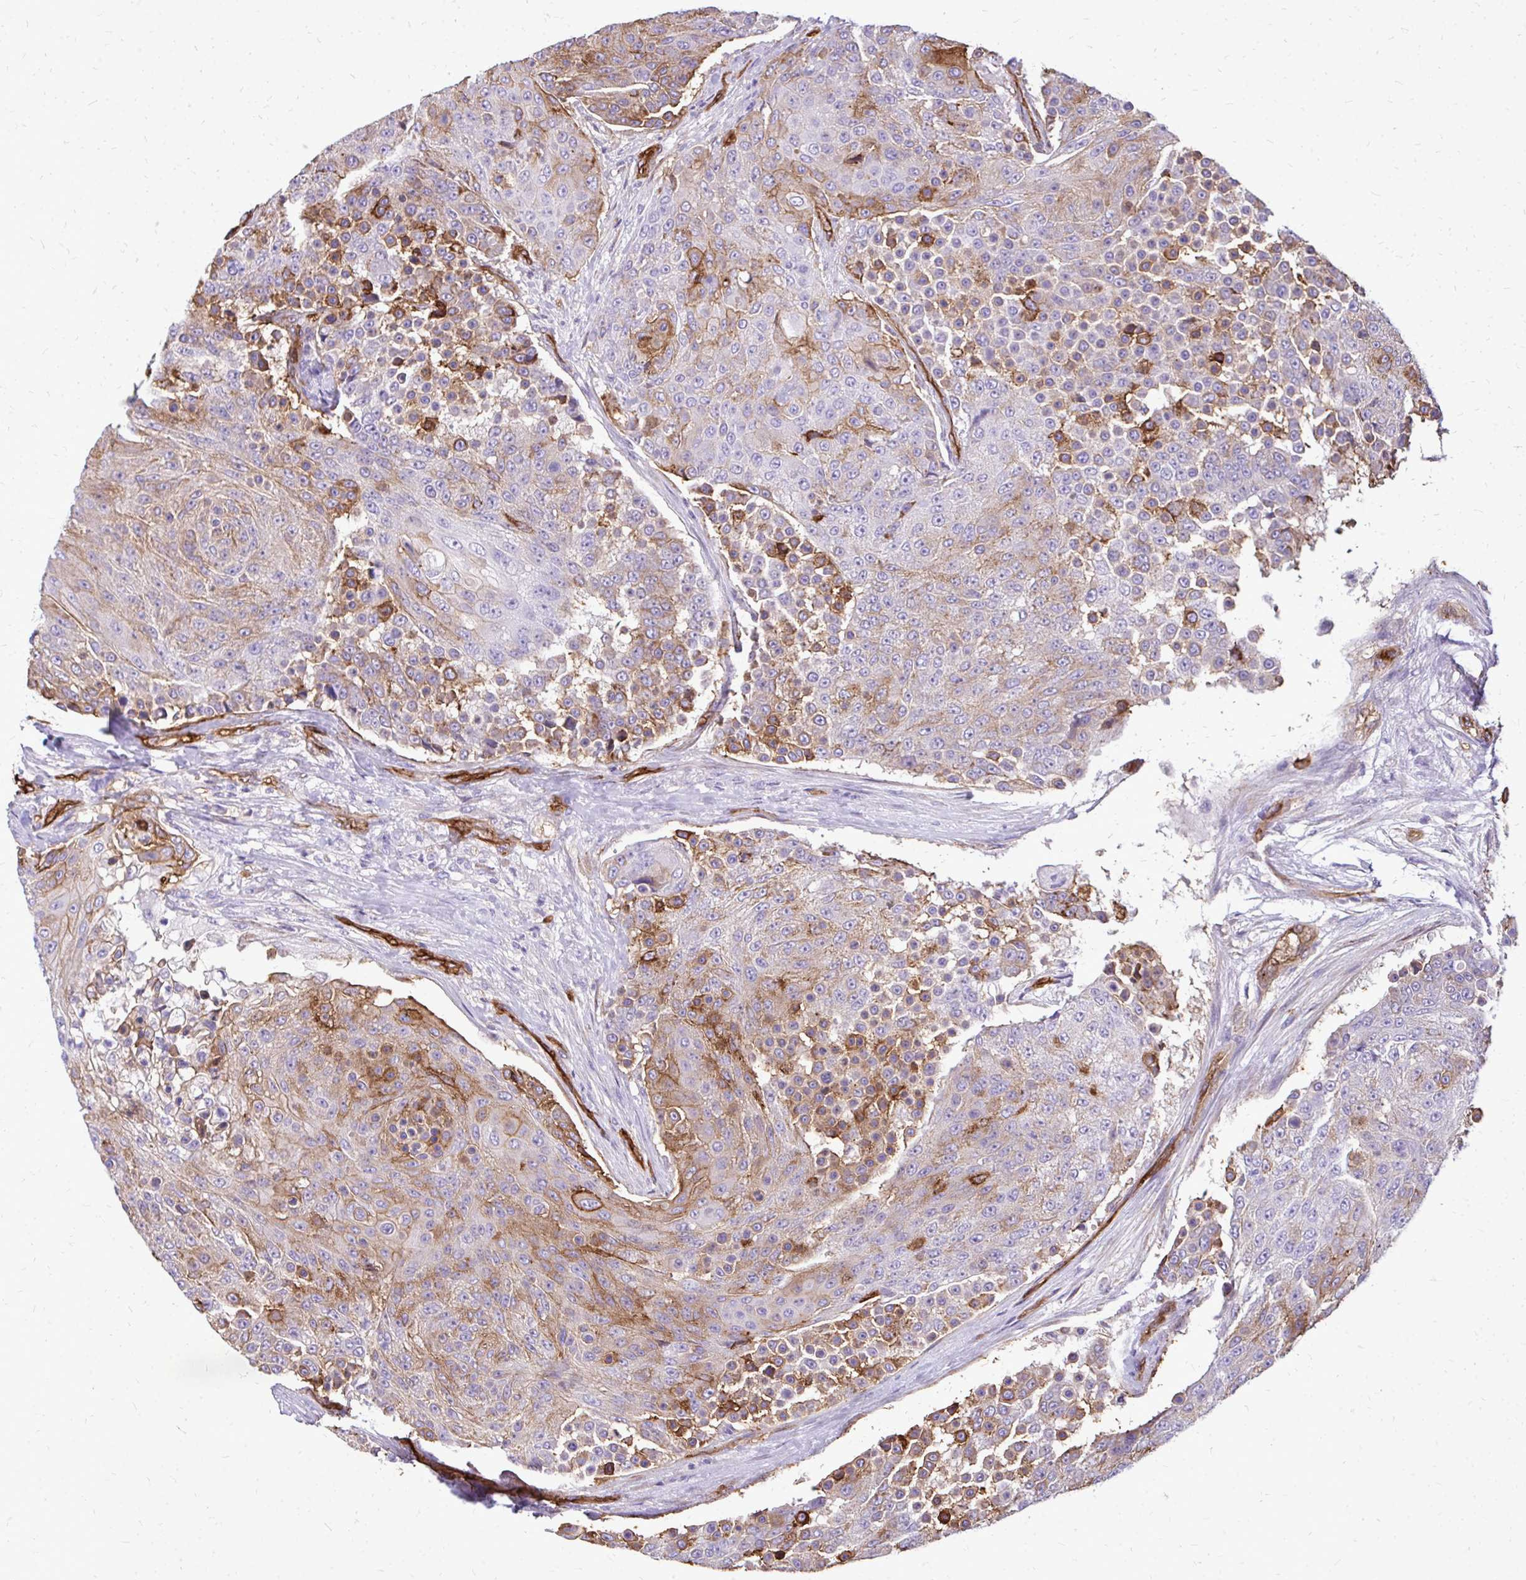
{"staining": {"intensity": "moderate", "quantity": "25%-75%", "location": "cytoplasmic/membranous"}, "tissue": "urothelial cancer", "cell_type": "Tumor cells", "image_type": "cancer", "snomed": [{"axis": "morphology", "description": "Urothelial carcinoma, High grade"}, {"axis": "topography", "description": "Urinary bladder"}], "caption": "Immunohistochemistry (IHC) (DAB (3,3'-diaminobenzidine)) staining of urothelial carcinoma (high-grade) exhibits moderate cytoplasmic/membranous protein positivity in approximately 25%-75% of tumor cells. The staining is performed using DAB brown chromogen to label protein expression. The nuclei are counter-stained blue using hematoxylin.", "gene": "MARCKSL1", "patient": {"sex": "female", "age": 63}}